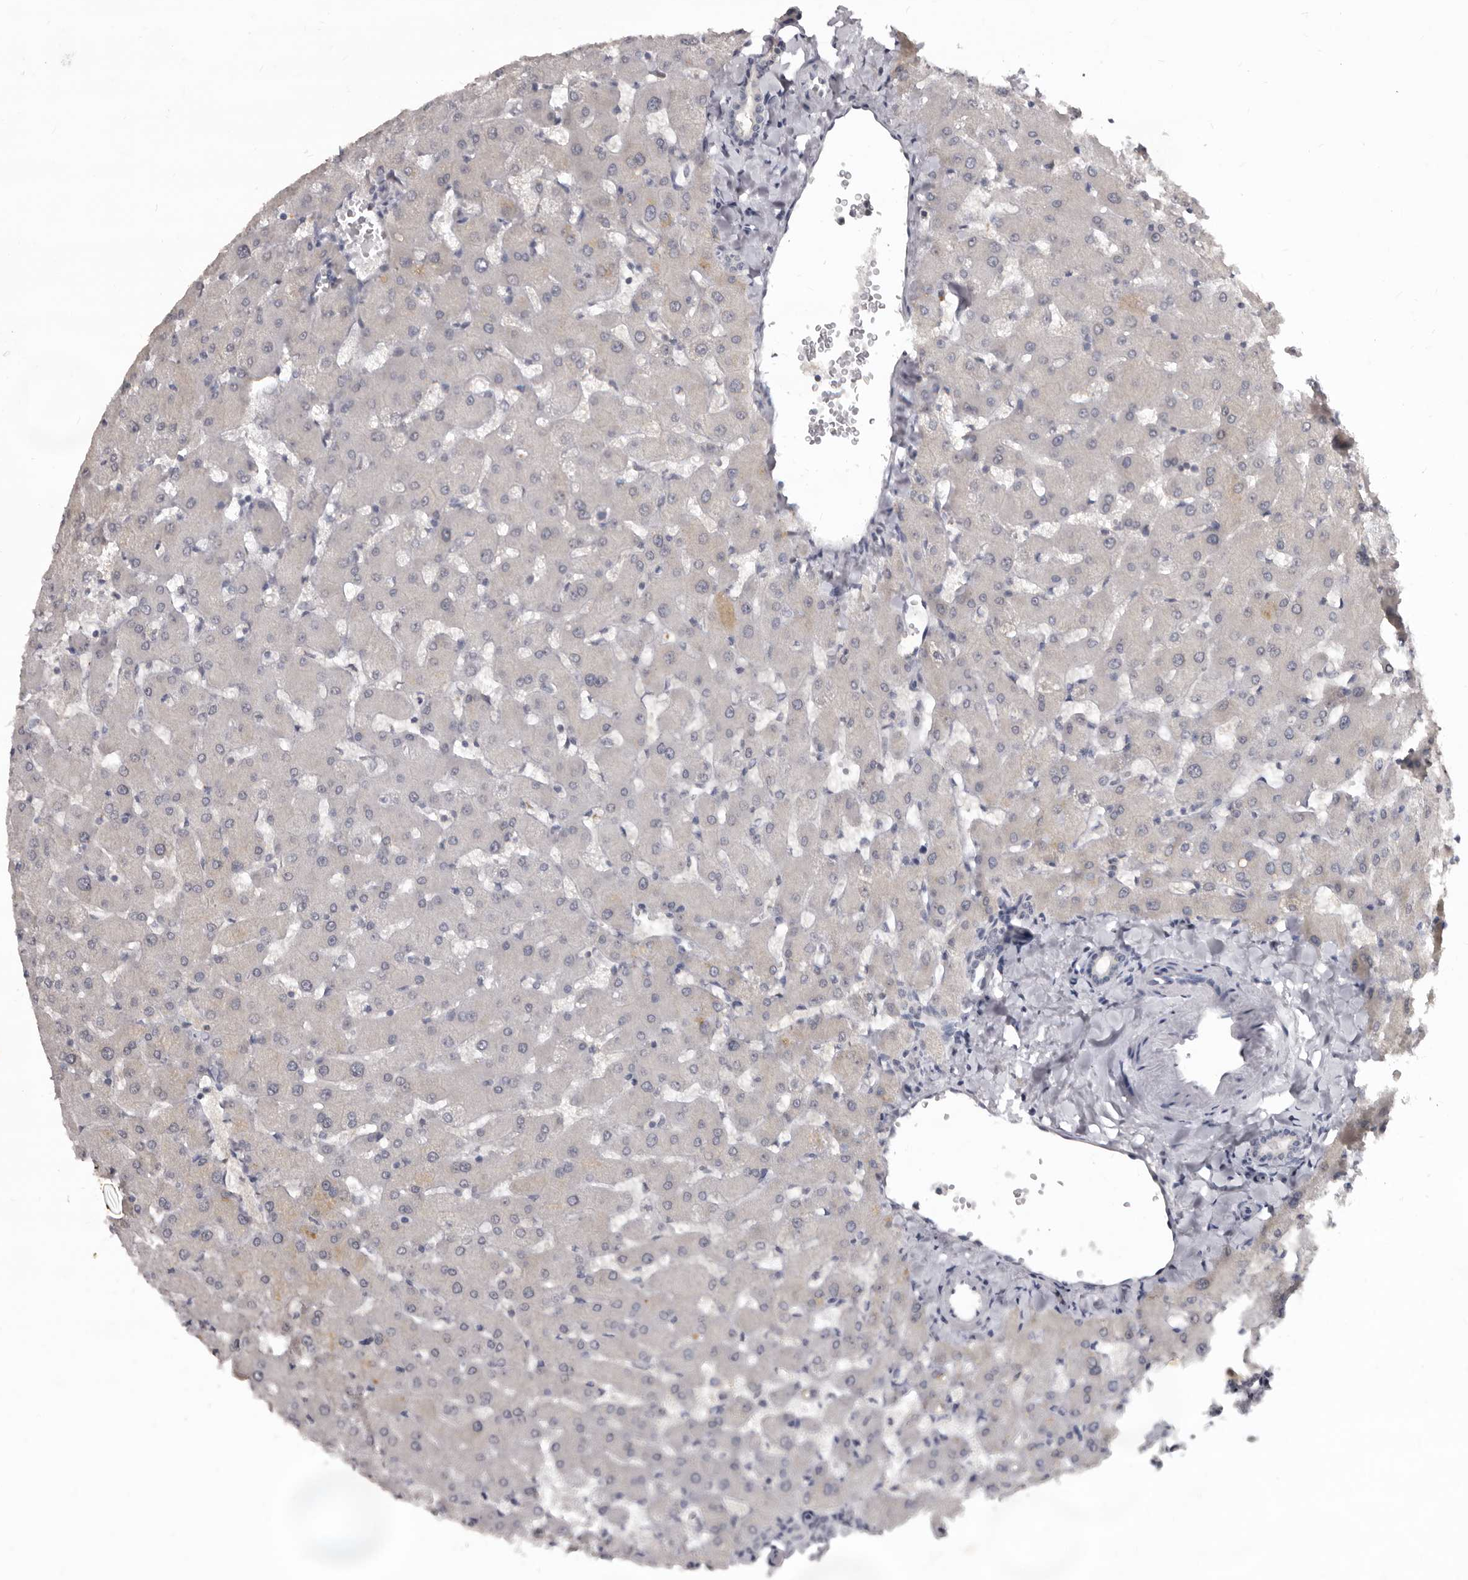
{"staining": {"intensity": "negative", "quantity": "none", "location": "none"}, "tissue": "liver", "cell_type": "Cholangiocytes", "image_type": "normal", "snomed": [{"axis": "morphology", "description": "Normal tissue, NOS"}, {"axis": "topography", "description": "Liver"}], "caption": "This is a micrograph of immunohistochemistry (IHC) staining of normal liver, which shows no staining in cholangiocytes.", "gene": "SULT1E1", "patient": {"sex": "female", "age": 63}}